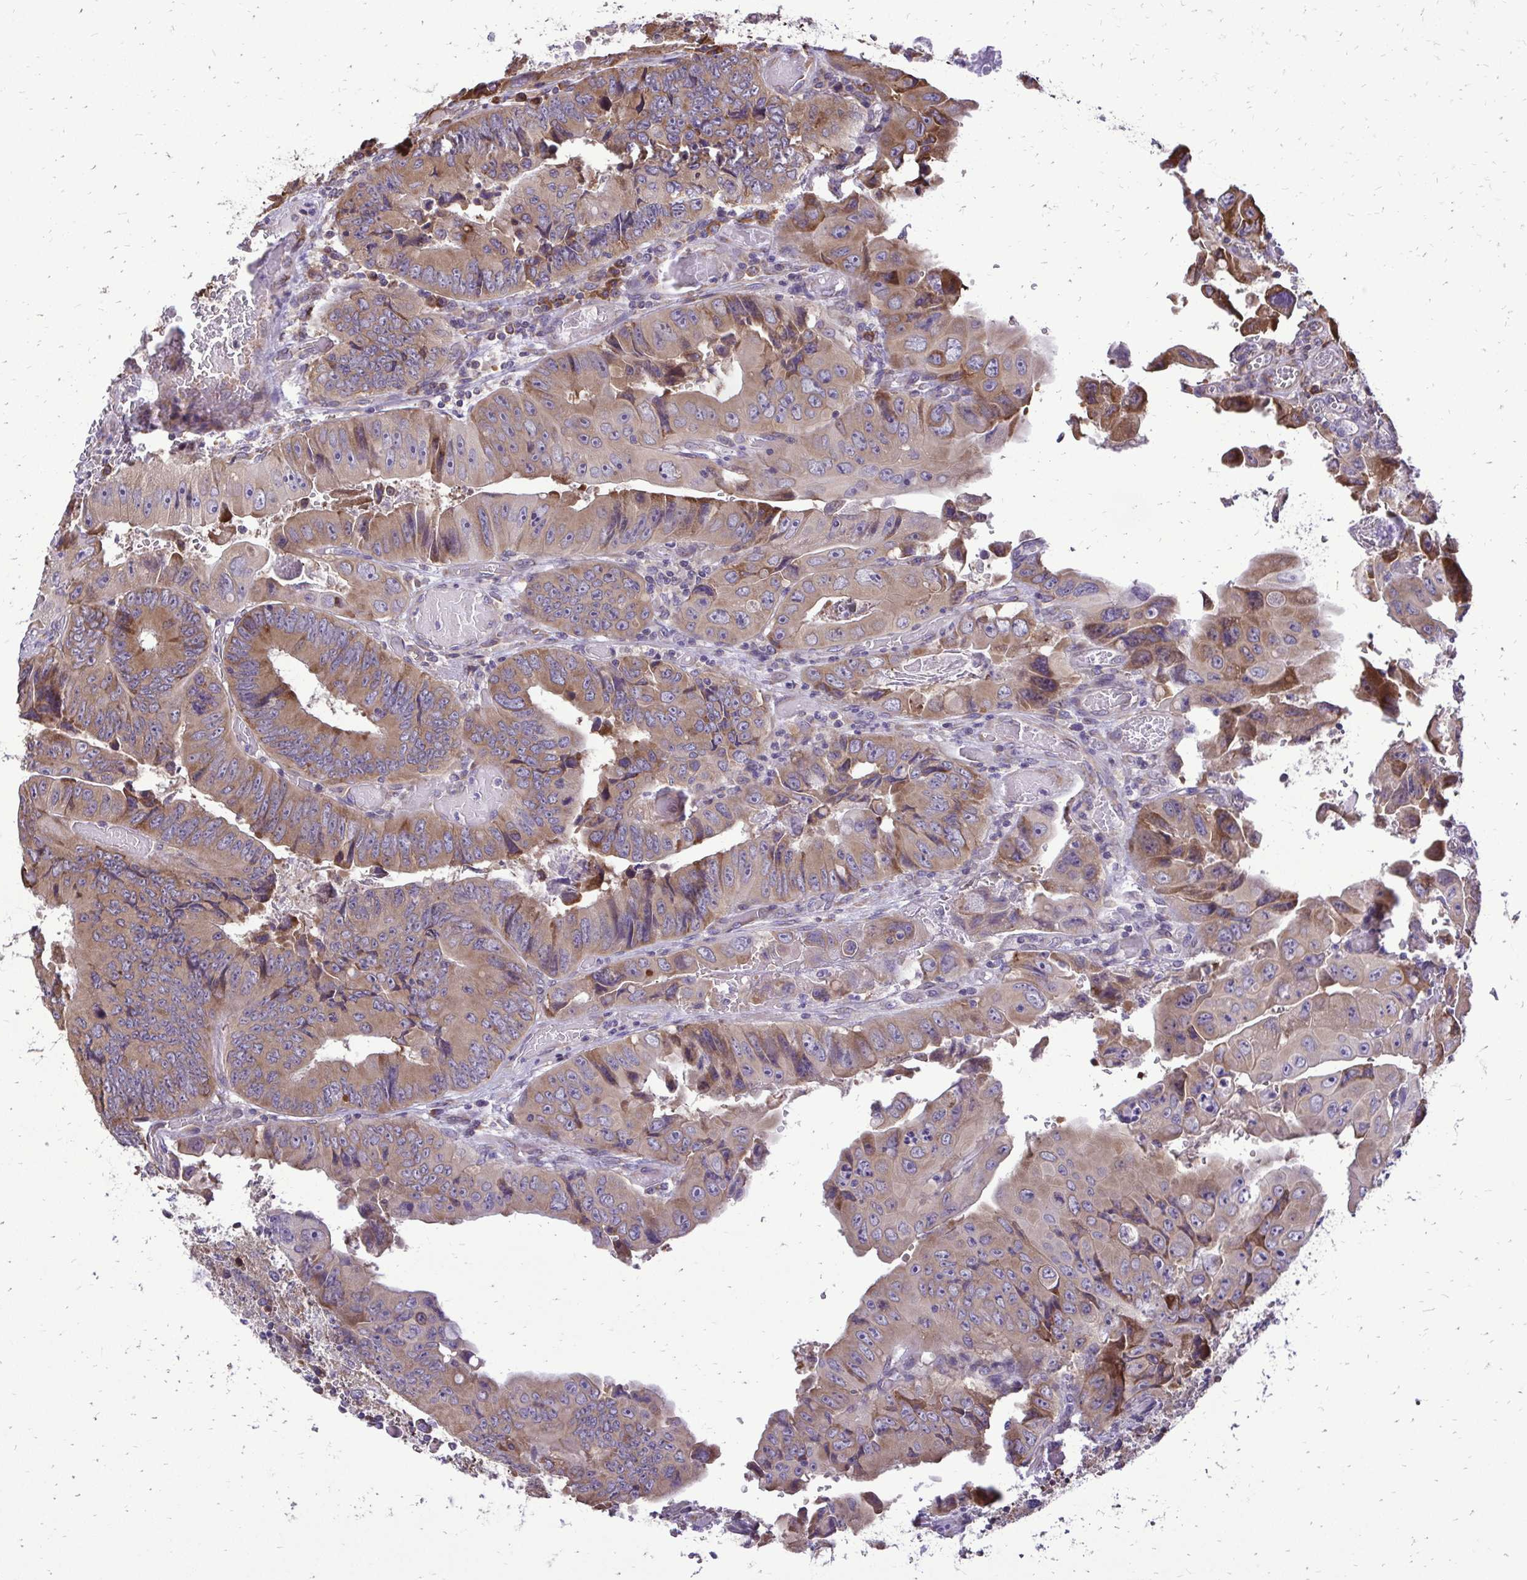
{"staining": {"intensity": "moderate", "quantity": ">75%", "location": "cytoplasmic/membranous"}, "tissue": "colorectal cancer", "cell_type": "Tumor cells", "image_type": "cancer", "snomed": [{"axis": "morphology", "description": "Adenocarcinoma, NOS"}, {"axis": "topography", "description": "Colon"}], "caption": "Immunohistochemistry of human colorectal adenocarcinoma reveals medium levels of moderate cytoplasmic/membranous positivity in about >75% of tumor cells. (IHC, brightfield microscopy, high magnification).", "gene": "RPS3", "patient": {"sex": "female", "age": 84}}